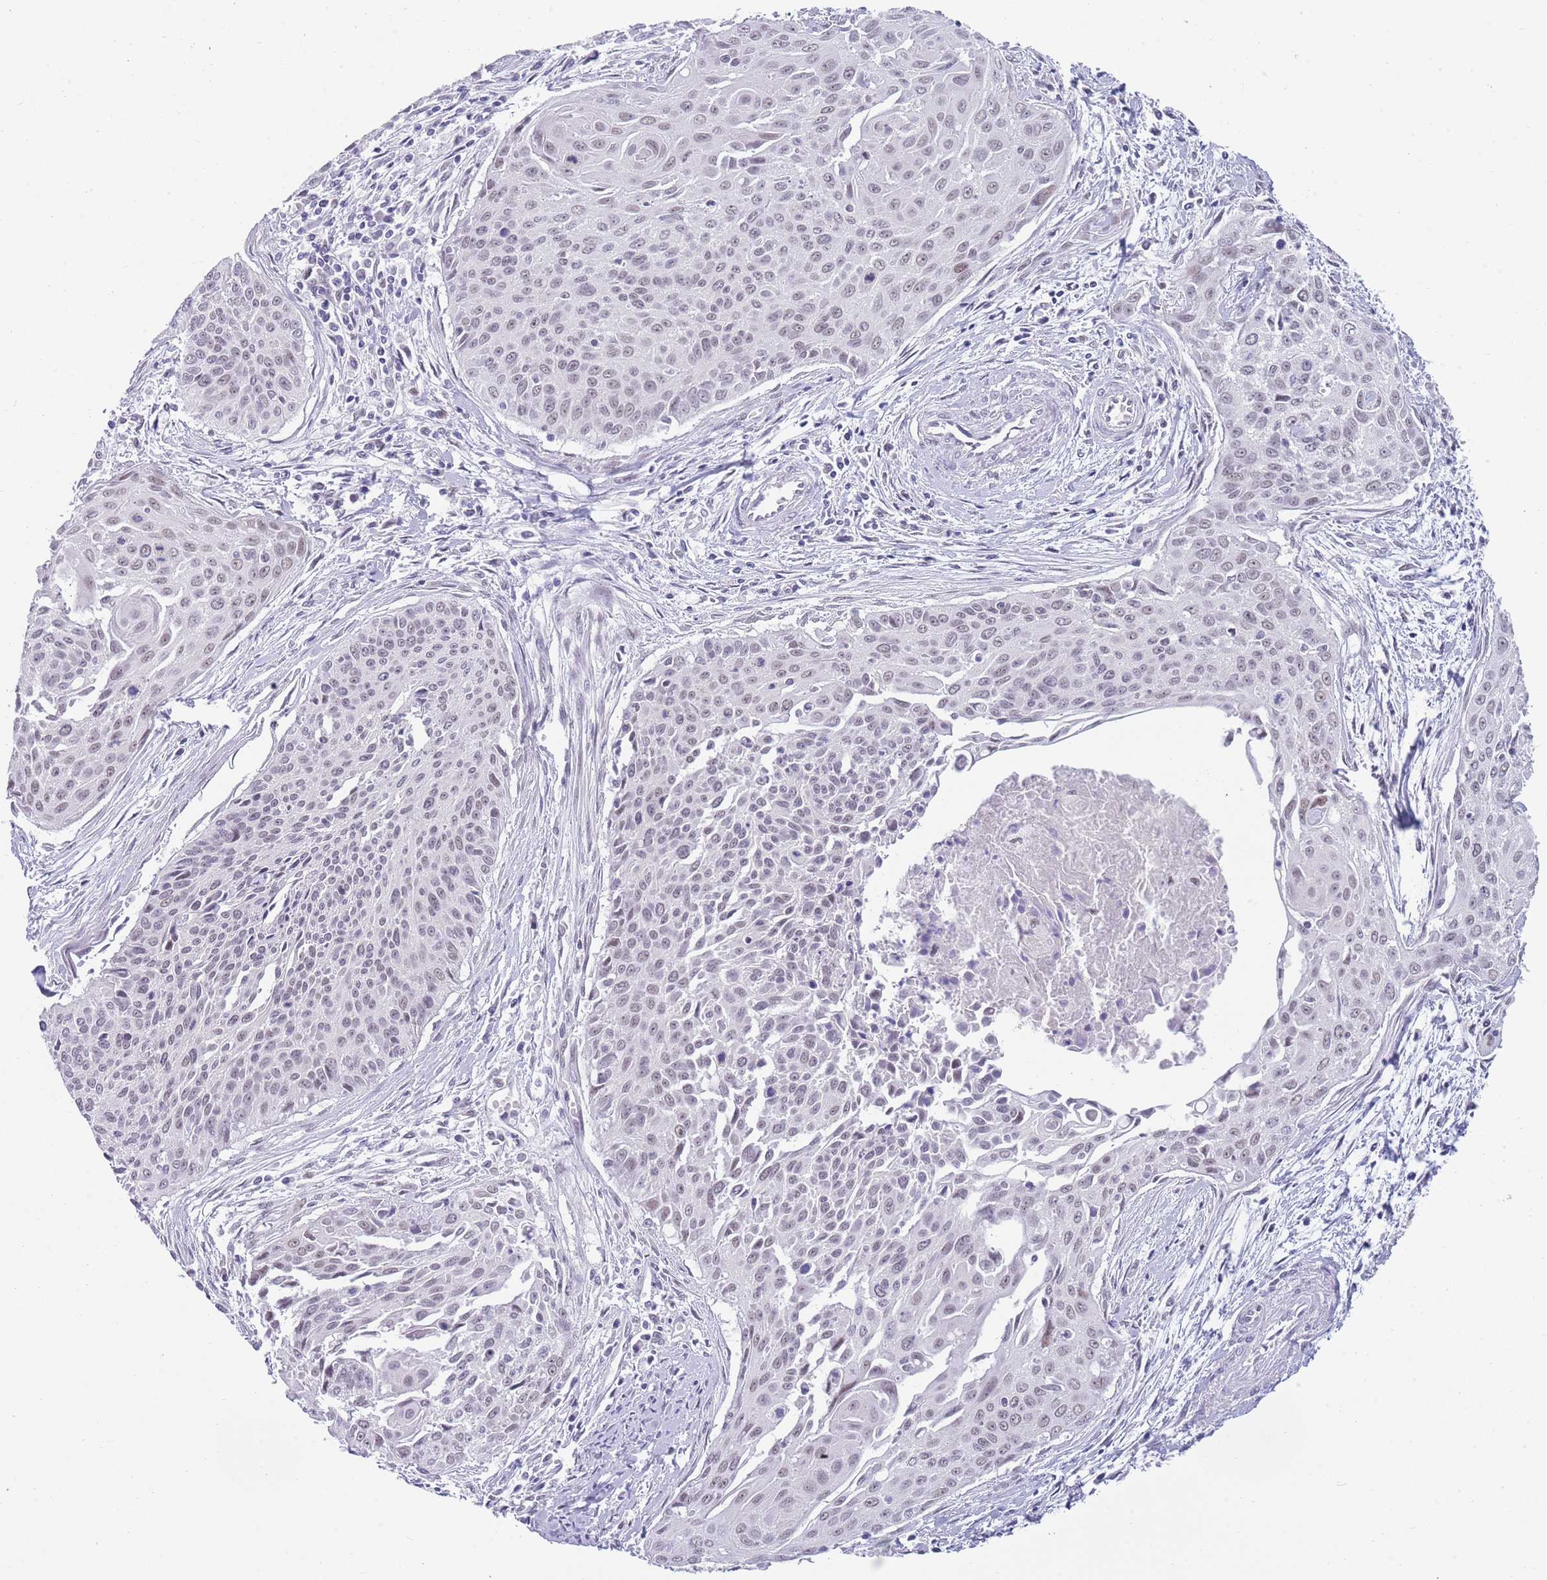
{"staining": {"intensity": "negative", "quantity": "none", "location": "none"}, "tissue": "cervical cancer", "cell_type": "Tumor cells", "image_type": "cancer", "snomed": [{"axis": "morphology", "description": "Squamous cell carcinoma, NOS"}, {"axis": "topography", "description": "Cervix"}], "caption": "Squamous cell carcinoma (cervical) was stained to show a protein in brown. There is no significant positivity in tumor cells. (DAB IHC, high magnification).", "gene": "SEPHS2", "patient": {"sex": "female", "age": 55}}